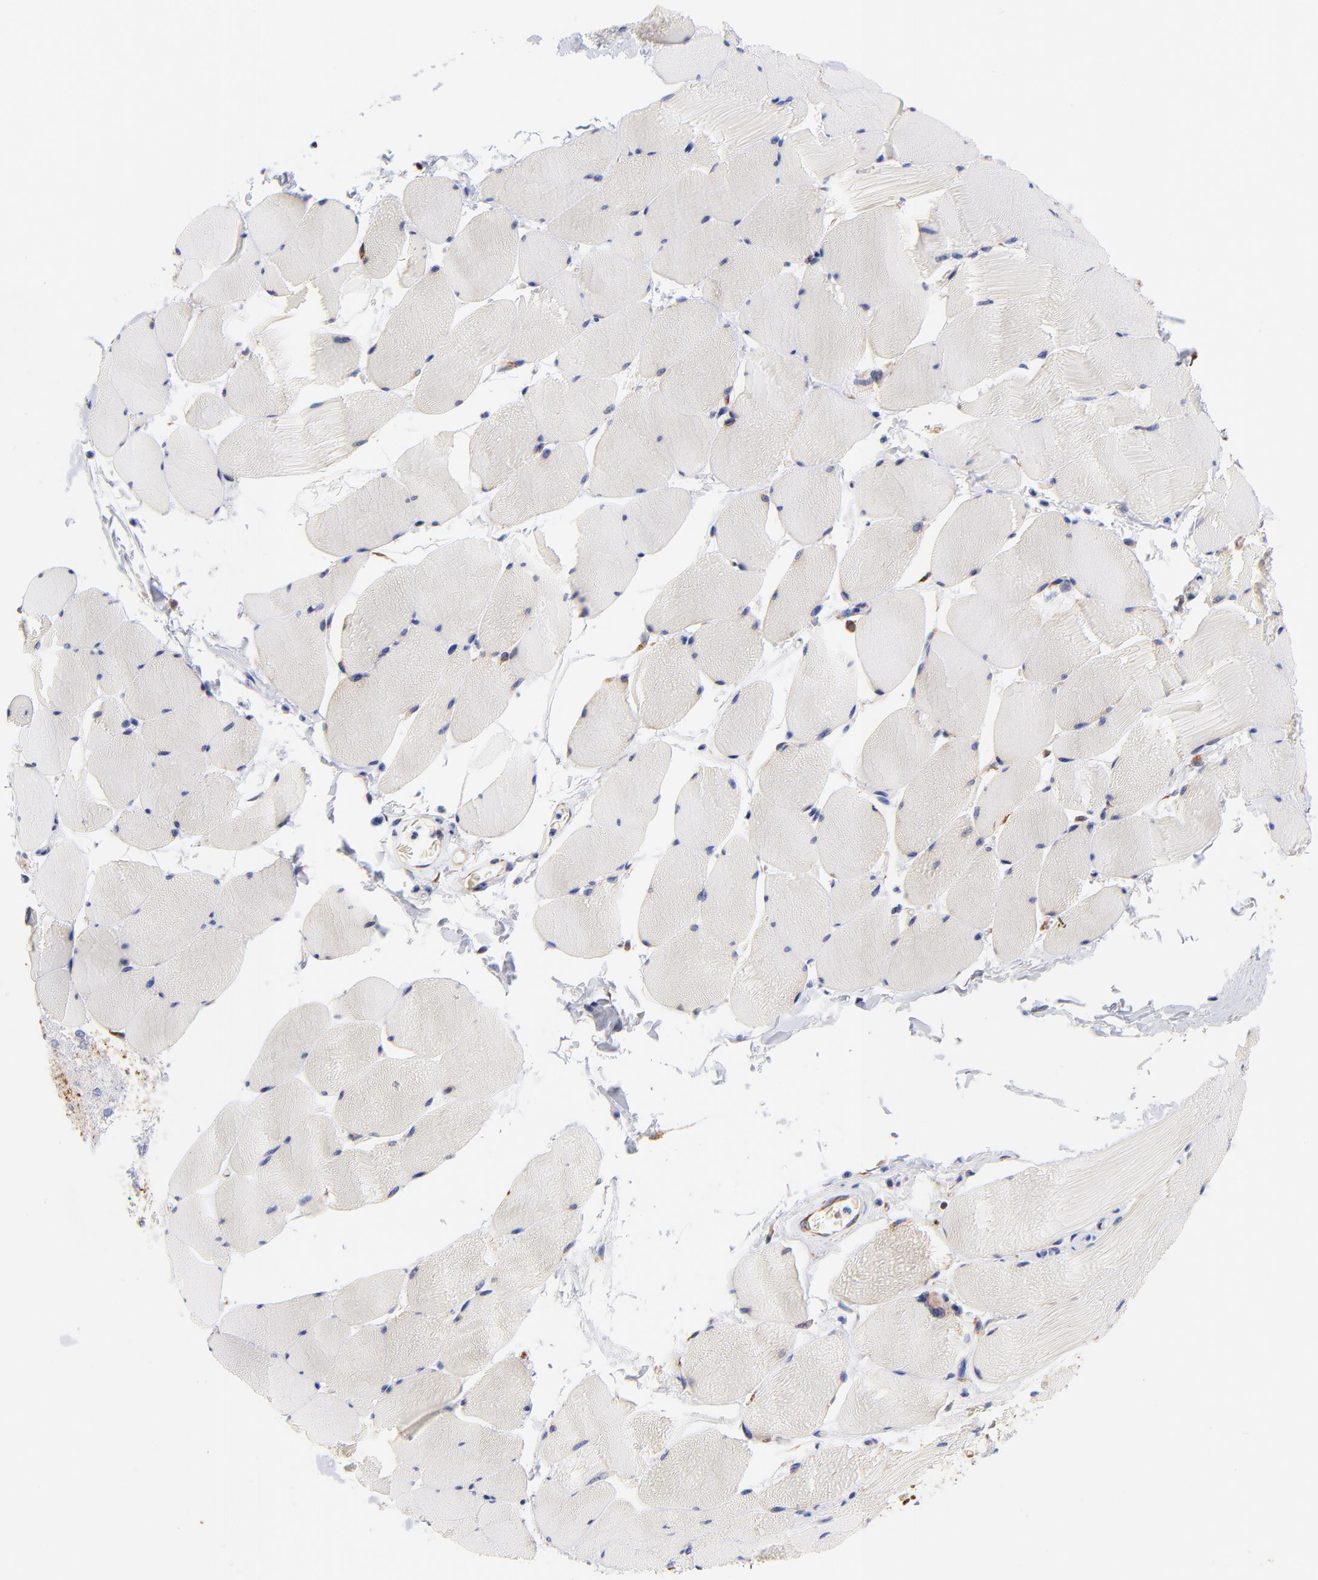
{"staining": {"intensity": "negative", "quantity": "none", "location": "none"}, "tissue": "skeletal muscle", "cell_type": "Myocytes", "image_type": "normal", "snomed": [{"axis": "morphology", "description": "Normal tissue, NOS"}, {"axis": "topography", "description": "Skeletal muscle"}], "caption": "IHC of benign skeletal muscle reveals no positivity in myocytes.", "gene": "RPL27", "patient": {"sex": "male", "age": 62}}